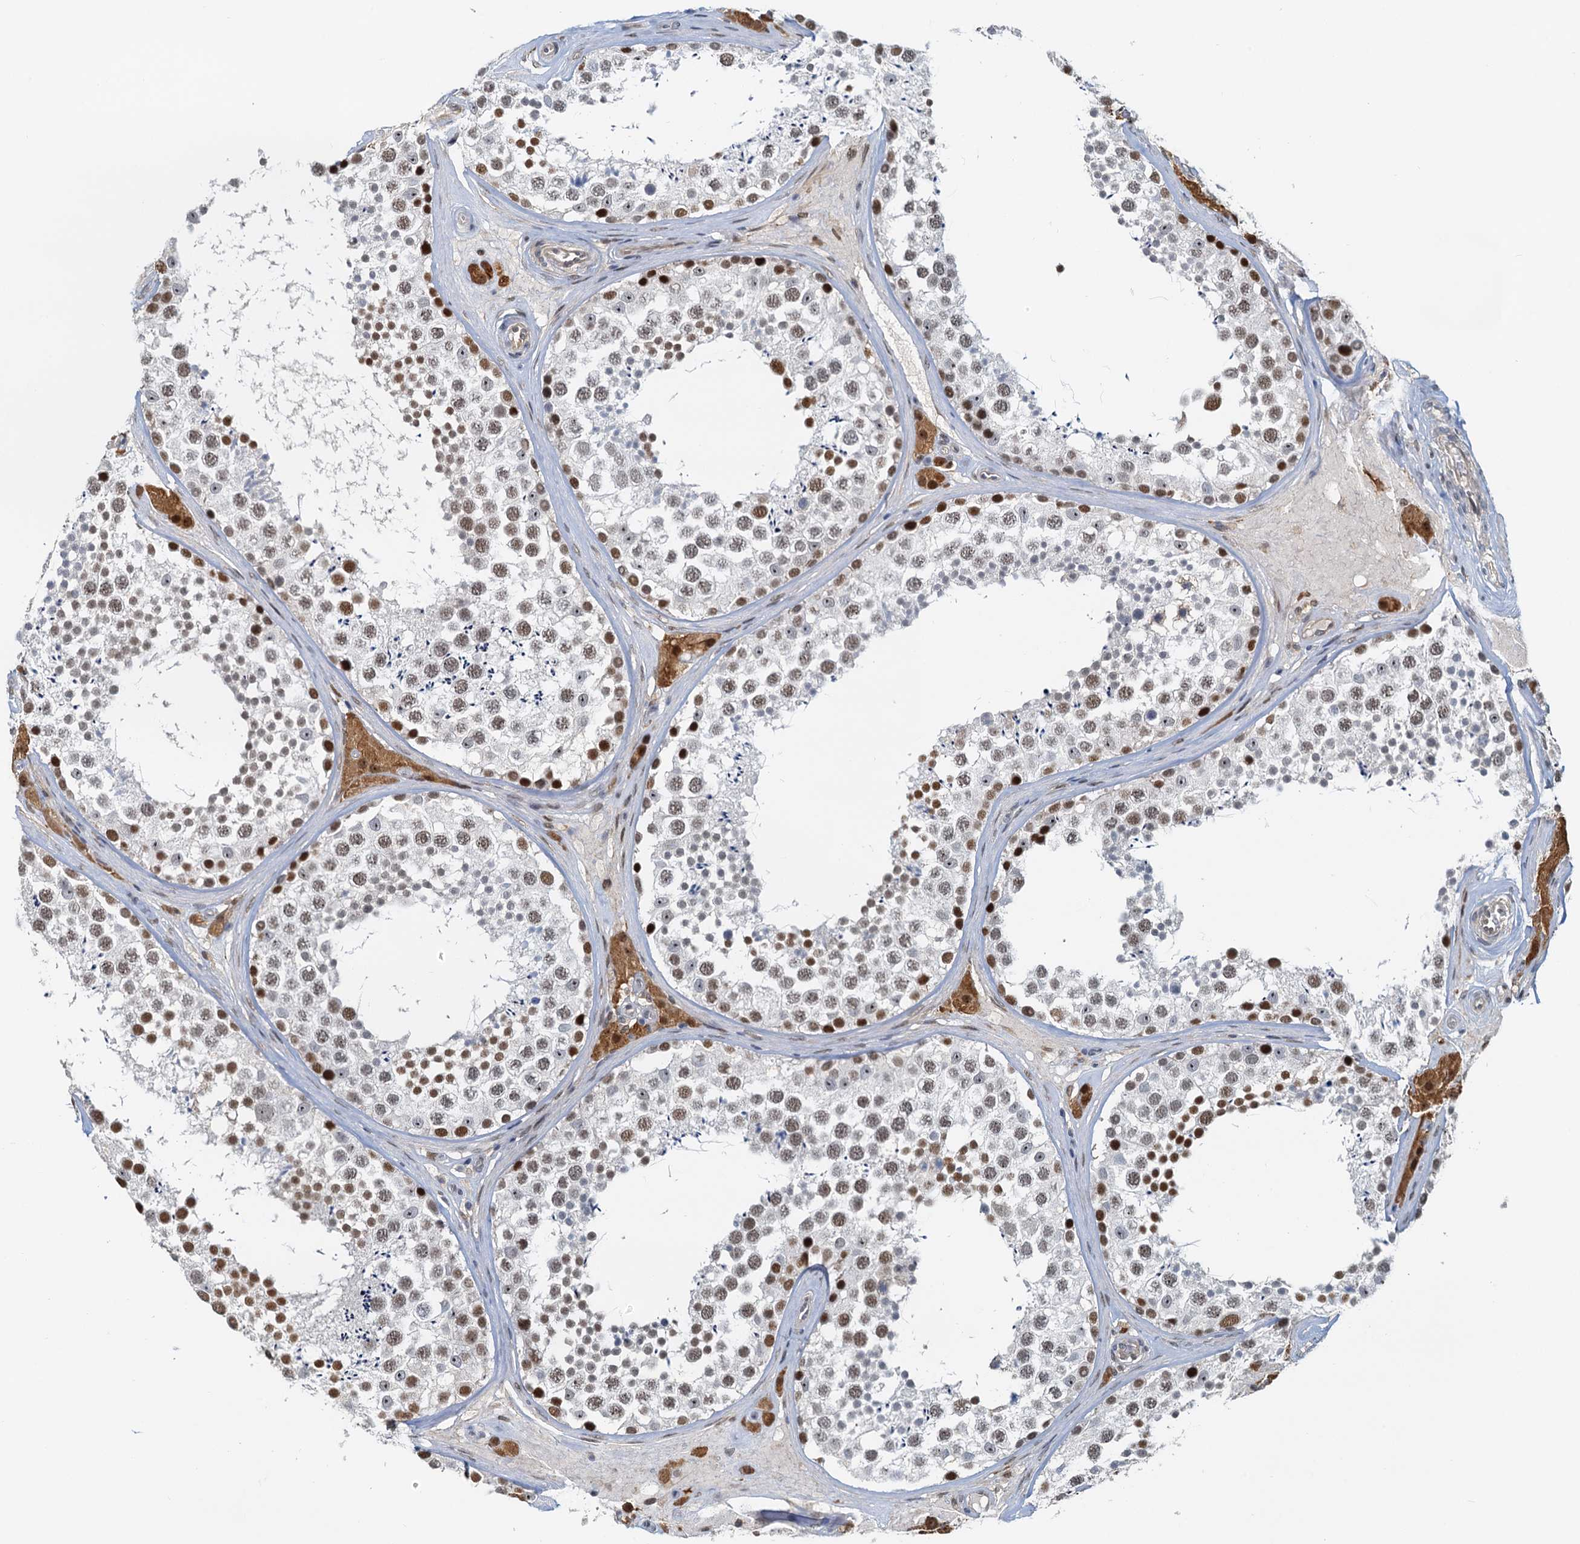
{"staining": {"intensity": "moderate", "quantity": ">75%", "location": "nuclear"}, "tissue": "testis", "cell_type": "Cells in seminiferous ducts", "image_type": "normal", "snomed": [{"axis": "morphology", "description": "Normal tissue, NOS"}, {"axis": "topography", "description": "Testis"}], "caption": "Normal testis displays moderate nuclear expression in approximately >75% of cells in seminiferous ducts.", "gene": "SPINDOC", "patient": {"sex": "male", "age": 46}}